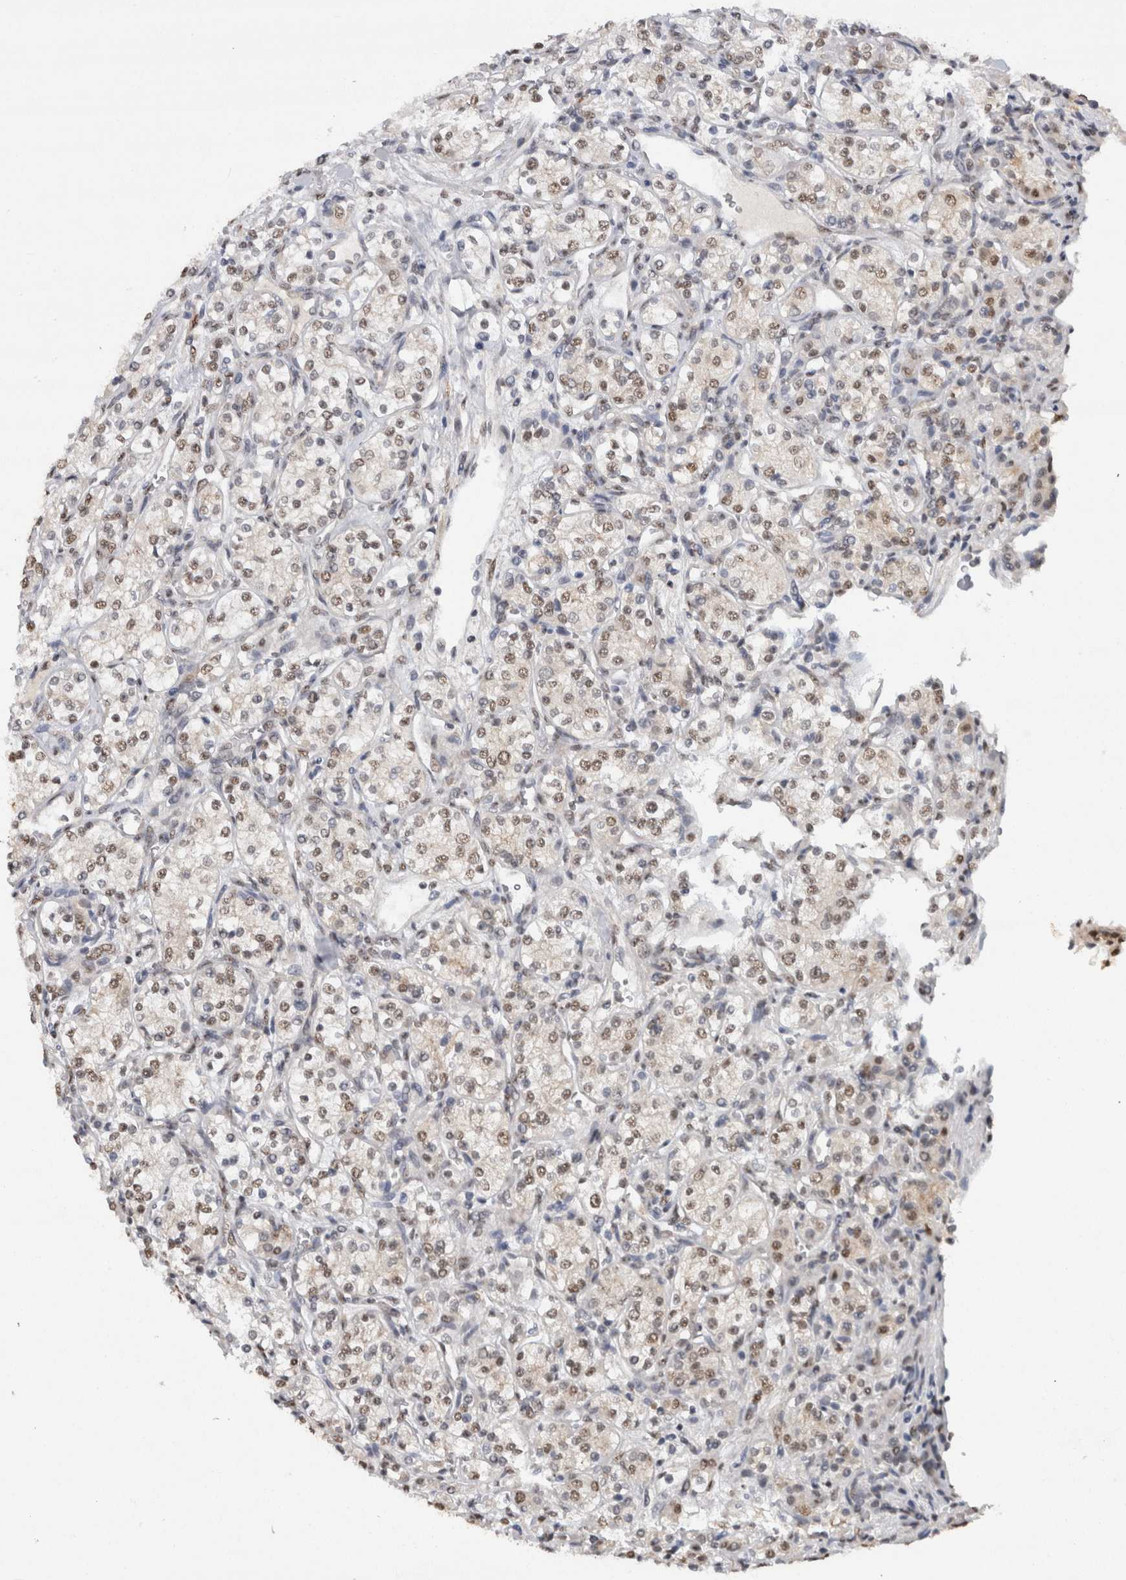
{"staining": {"intensity": "weak", "quantity": ">75%", "location": "nuclear"}, "tissue": "renal cancer", "cell_type": "Tumor cells", "image_type": "cancer", "snomed": [{"axis": "morphology", "description": "Adenocarcinoma, NOS"}, {"axis": "topography", "description": "Kidney"}], "caption": "Weak nuclear protein expression is appreciated in approximately >75% of tumor cells in adenocarcinoma (renal).", "gene": "RPS6KA2", "patient": {"sex": "male", "age": 77}}